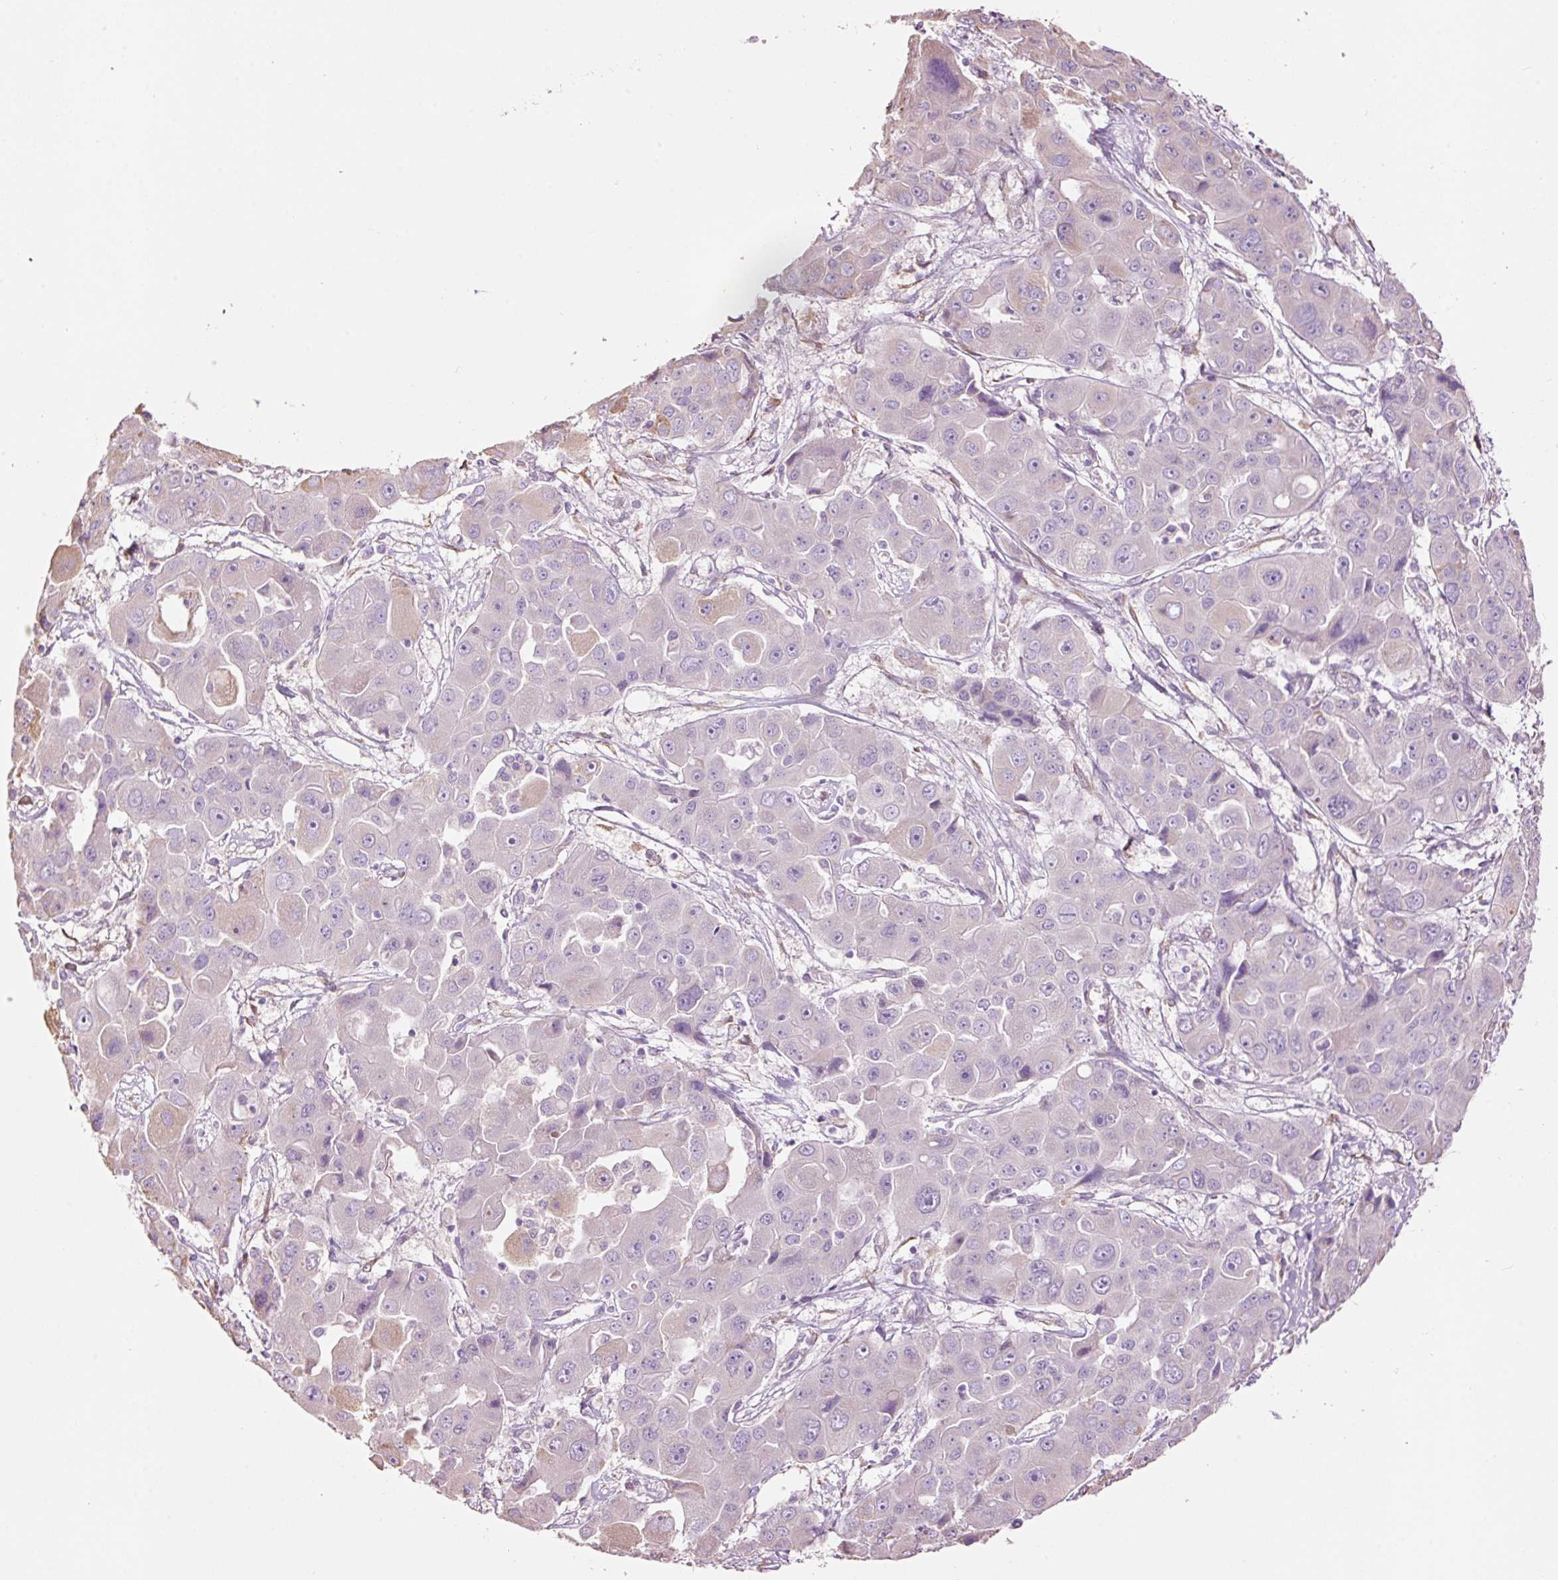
{"staining": {"intensity": "negative", "quantity": "none", "location": "none"}, "tissue": "liver cancer", "cell_type": "Tumor cells", "image_type": "cancer", "snomed": [{"axis": "morphology", "description": "Cholangiocarcinoma"}, {"axis": "topography", "description": "Liver"}], "caption": "There is no significant expression in tumor cells of cholangiocarcinoma (liver). (DAB (3,3'-diaminobenzidine) immunohistochemistry visualized using brightfield microscopy, high magnification).", "gene": "GCG", "patient": {"sex": "male", "age": 67}}